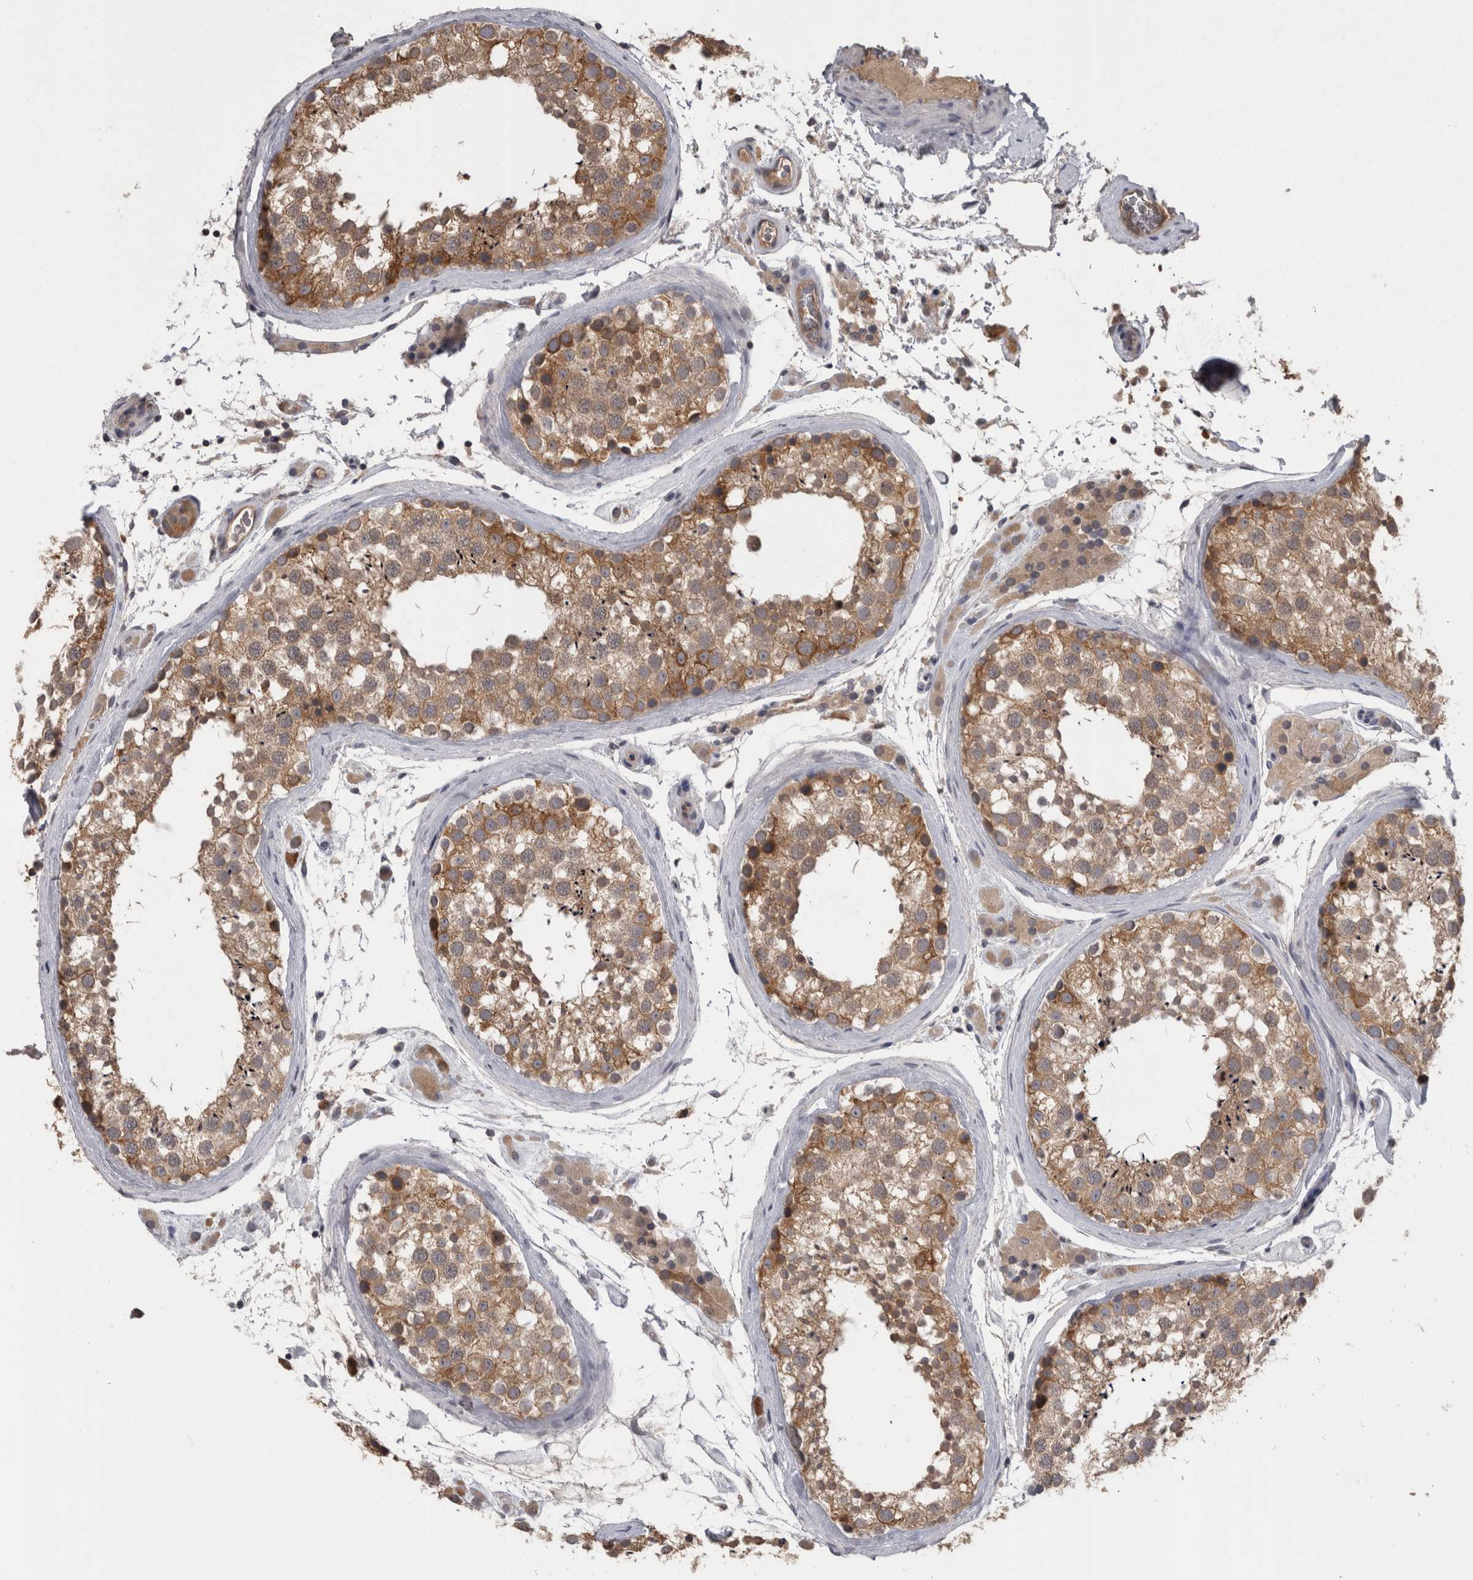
{"staining": {"intensity": "moderate", "quantity": ">75%", "location": "cytoplasmic/membranous"}, "tissue": "testis", "cell_type": "Cells in seminiferous ducts", "image_type": "normal", "snomed": [{"axis": "morphology", "description": "Normal tissue, NOS"}, {"axis": "topography", "description": "Testis"}], "caption": "Testis stained with a protein marker demonstrates moderate staining in cells in seminiferous ducts.", "gene": "PON3", "patient": {"sex": "male", "age": 46}}